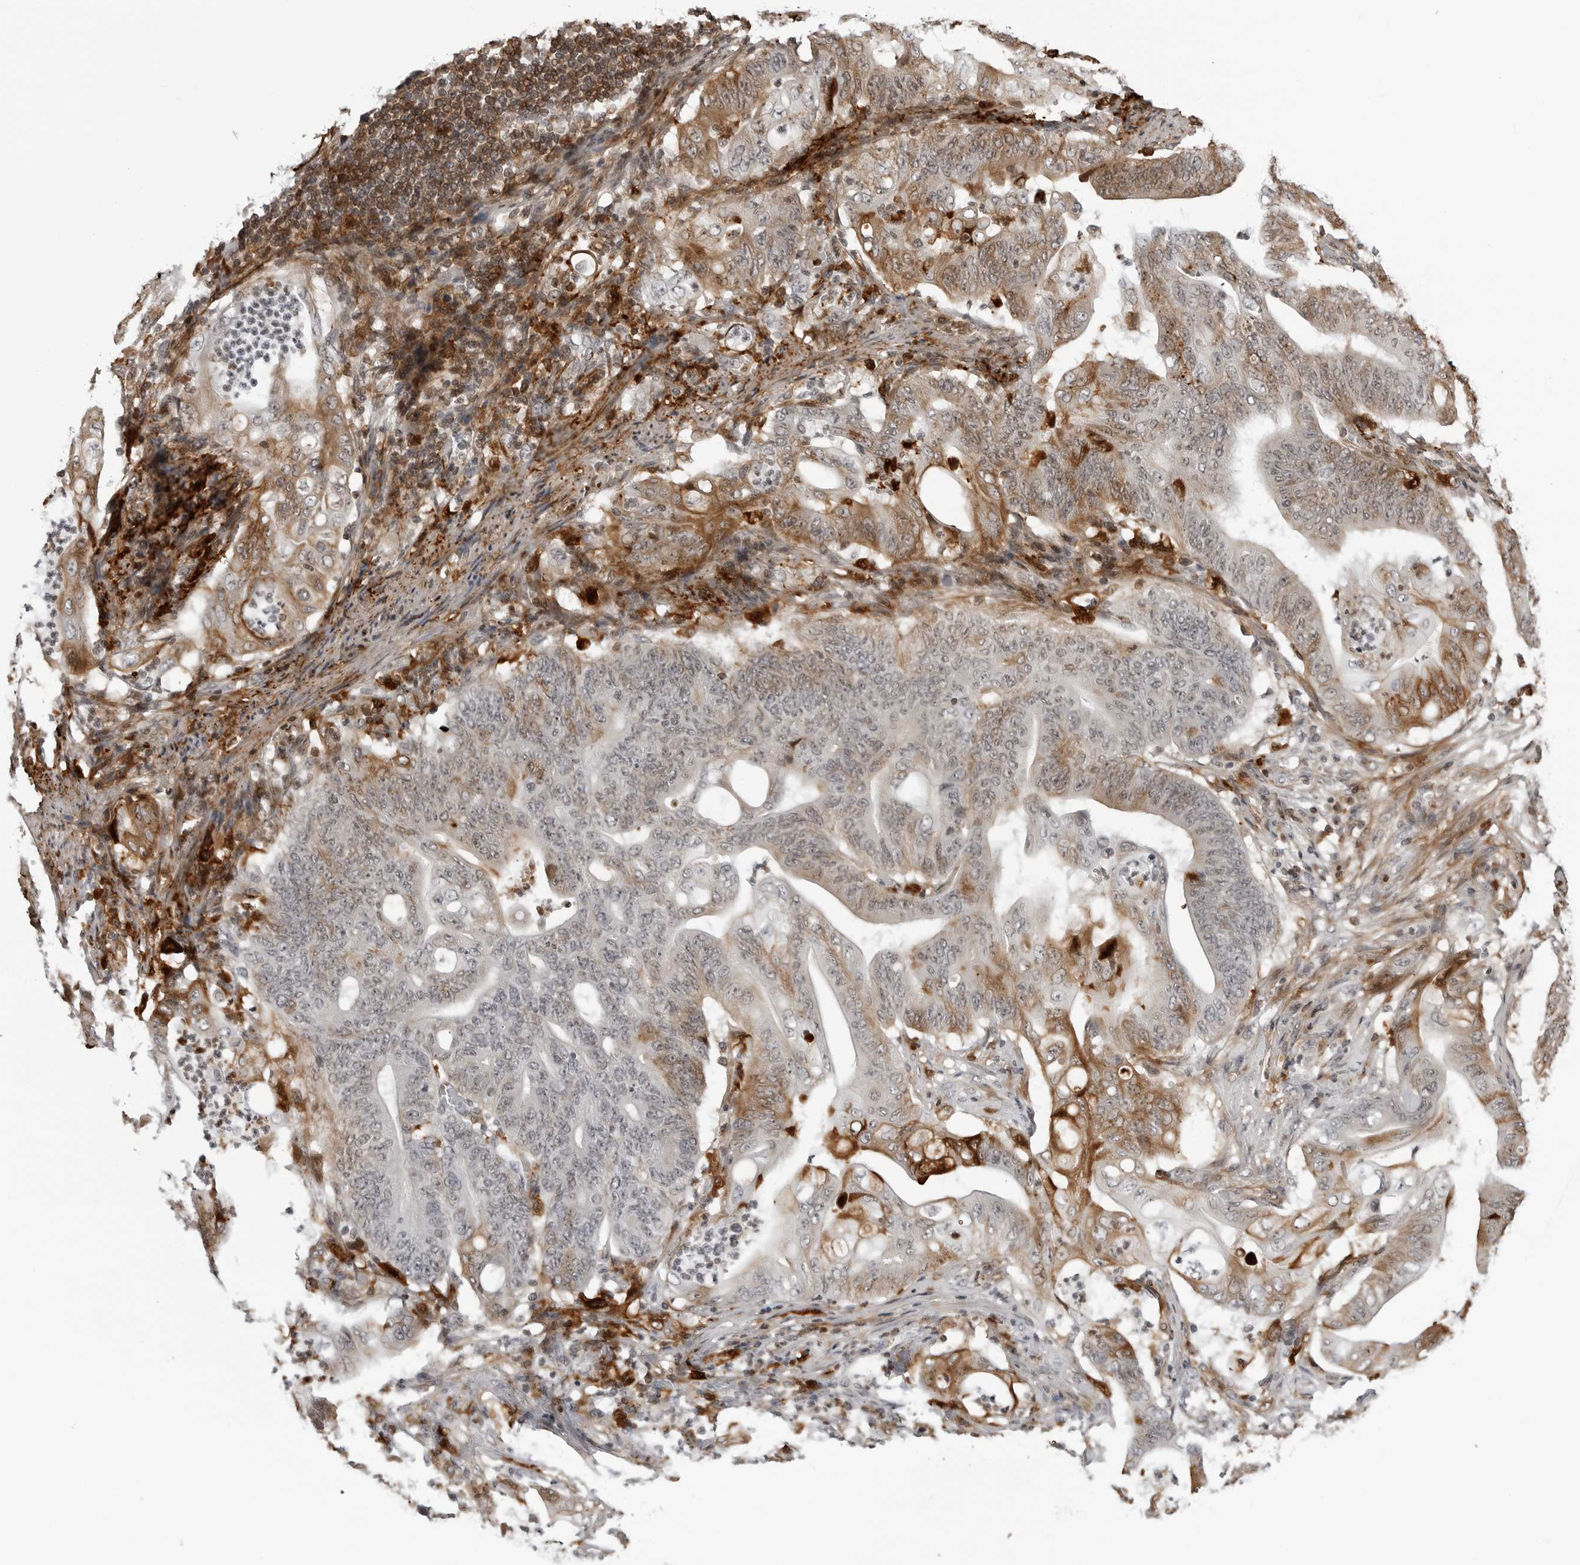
{"staining": {"intensity": "moderate", "quantity": "<25%", "location": "cytoplasmic/membranous"}, "tissue": "stomach cancer", "cell_type": "Tumor cells", "image_type": "cancer", "snomed": [{"axis": "morphology", "description": "Adenocarcinoma, NOS"}, {"axis": "topography", "description": "Stomach"}], "caption": "Protein expression by IHC displays moderate cytoplasmic/membranous expression in about <25% of tumor cells in adenocarcinoma (stomach). (brown staining indicates protein expression, while blue staining denotes nuclei).", "gene": "CXCR5", "patient": {"sex": "female", "age": 73}}